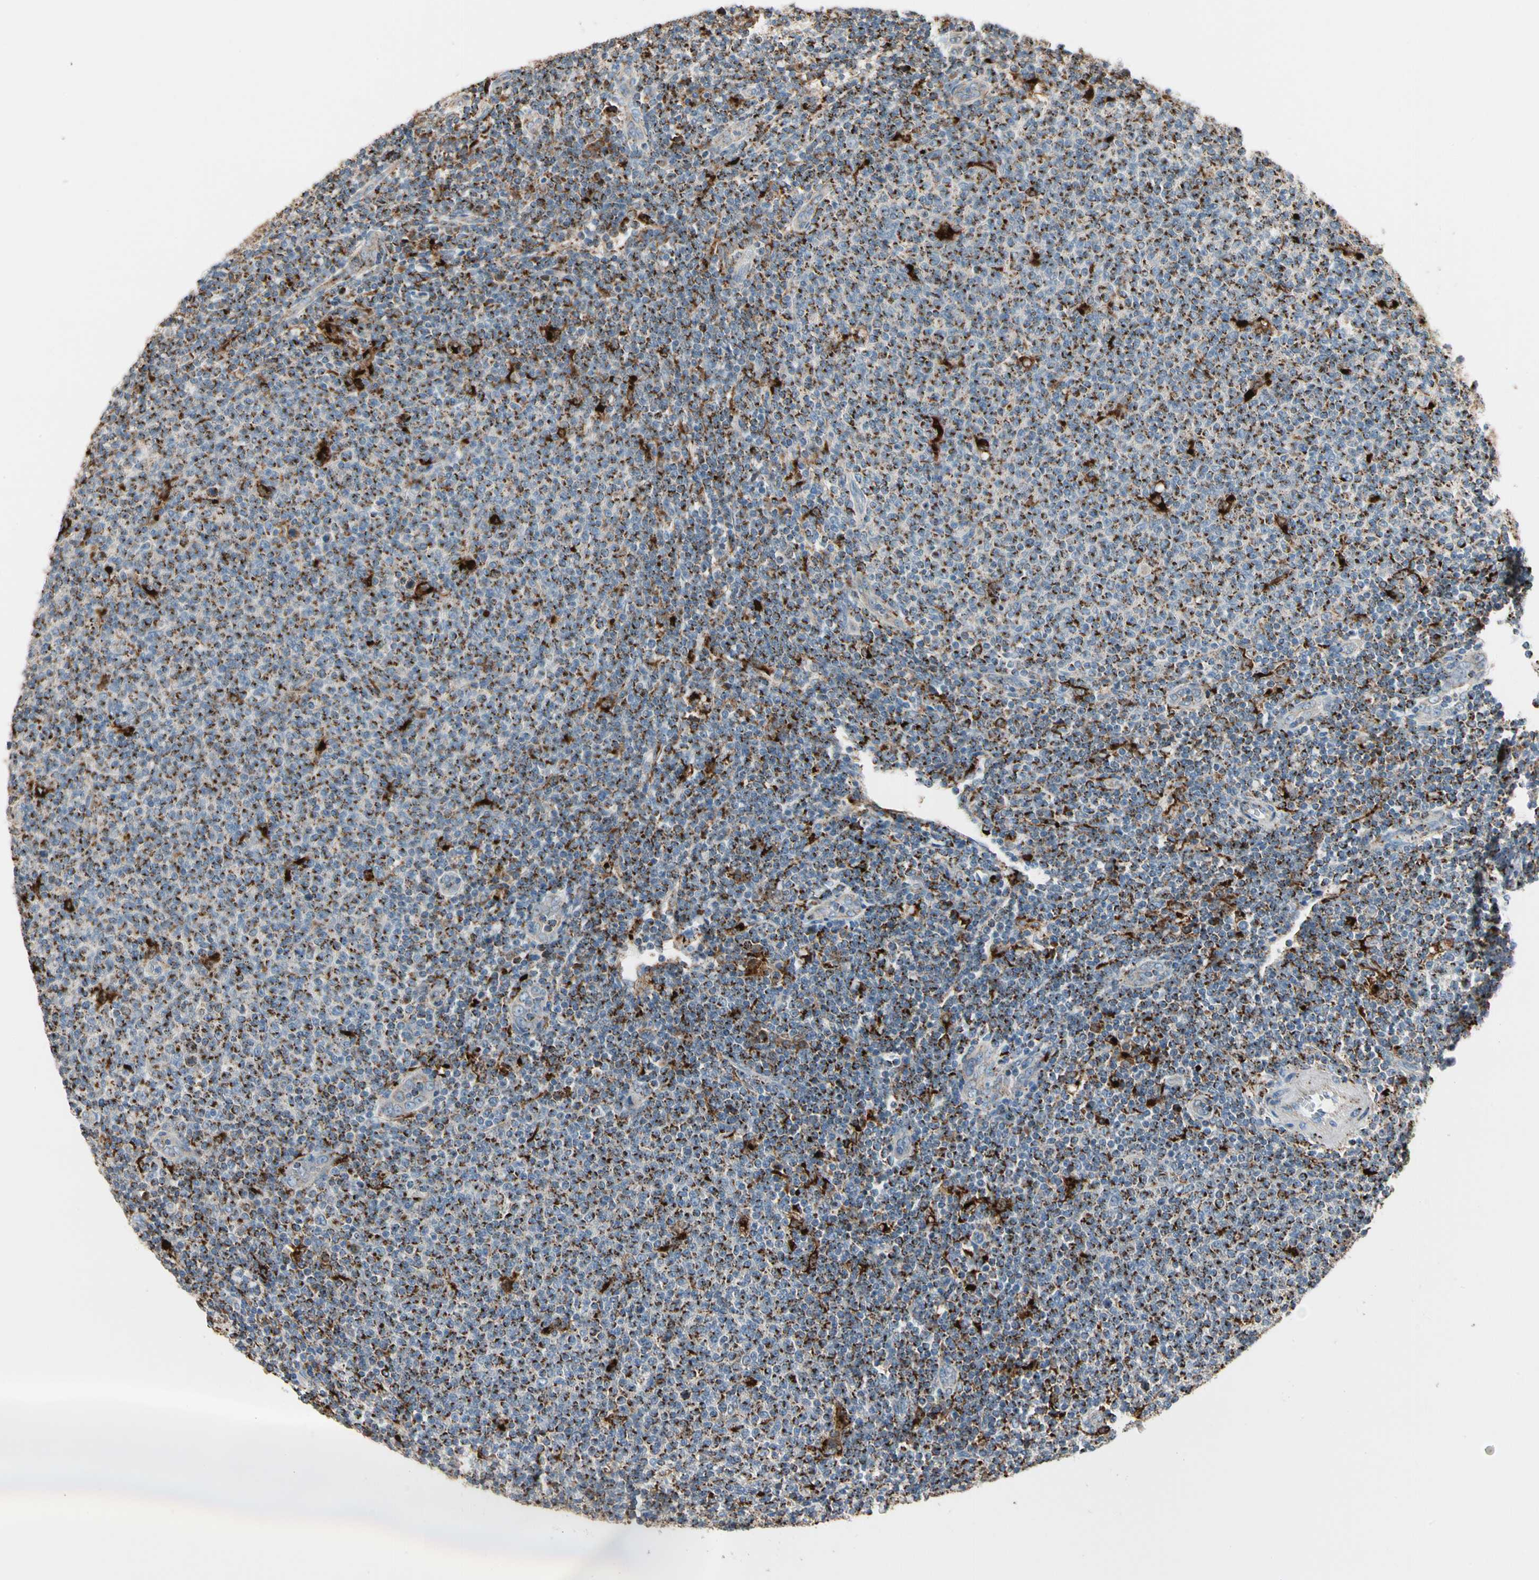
{"staining": {"intensity": "strong", "quantity": ">75%", "location": "cytoplasmic/membranous"}, "tissue": "lymphoma", "cell_type": "Tumor cells", "image_type": "cancer", "snomed": [{"axis": "morphology", "description": "Malignant lymphoma, non-Hodgkin's type, Low grade"}, {"axis": "topography", "description": "Lymph node"}], "caption": "The immunohistochemical stain shows strong cytoplasmic/membranous staining in tumor cells of malignant lymphoma, non-Hodgkin's type (low-grade) tissue.", "gene": "GM2A", "patient": {"sex": "male", "age": 66}}